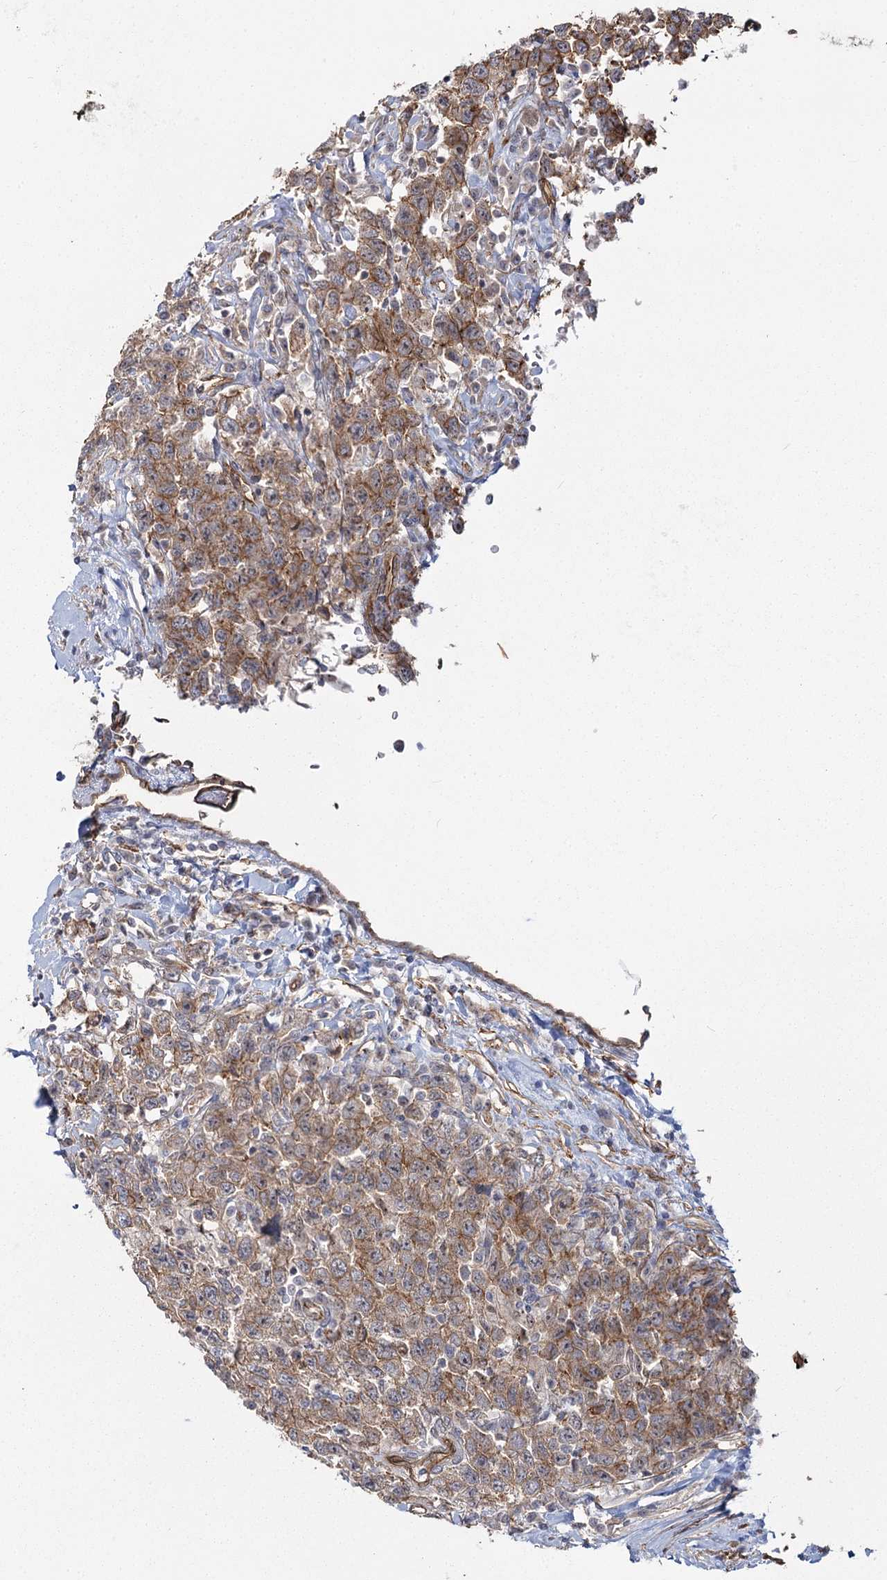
{"staining": {"intensity": "weak", "quantity": ">75%", "location": "cytoplasmic/membranous"}, "tissue": "testis cancer", "cell_type": "Tumor cells", "image_type": "cancer", "snomed": [{"axis": "morphology", "description": "Seminoma, NOS"}, {"axis": "topography", "description": "Testis"}], "caption": "Tumor cells reveal low levels of weak cytoplasmic/membranous positivity in approximately >75% of cells in testis cancer.", "gene": "RPP14", "patient": {"sex": "male", "age": 41}}